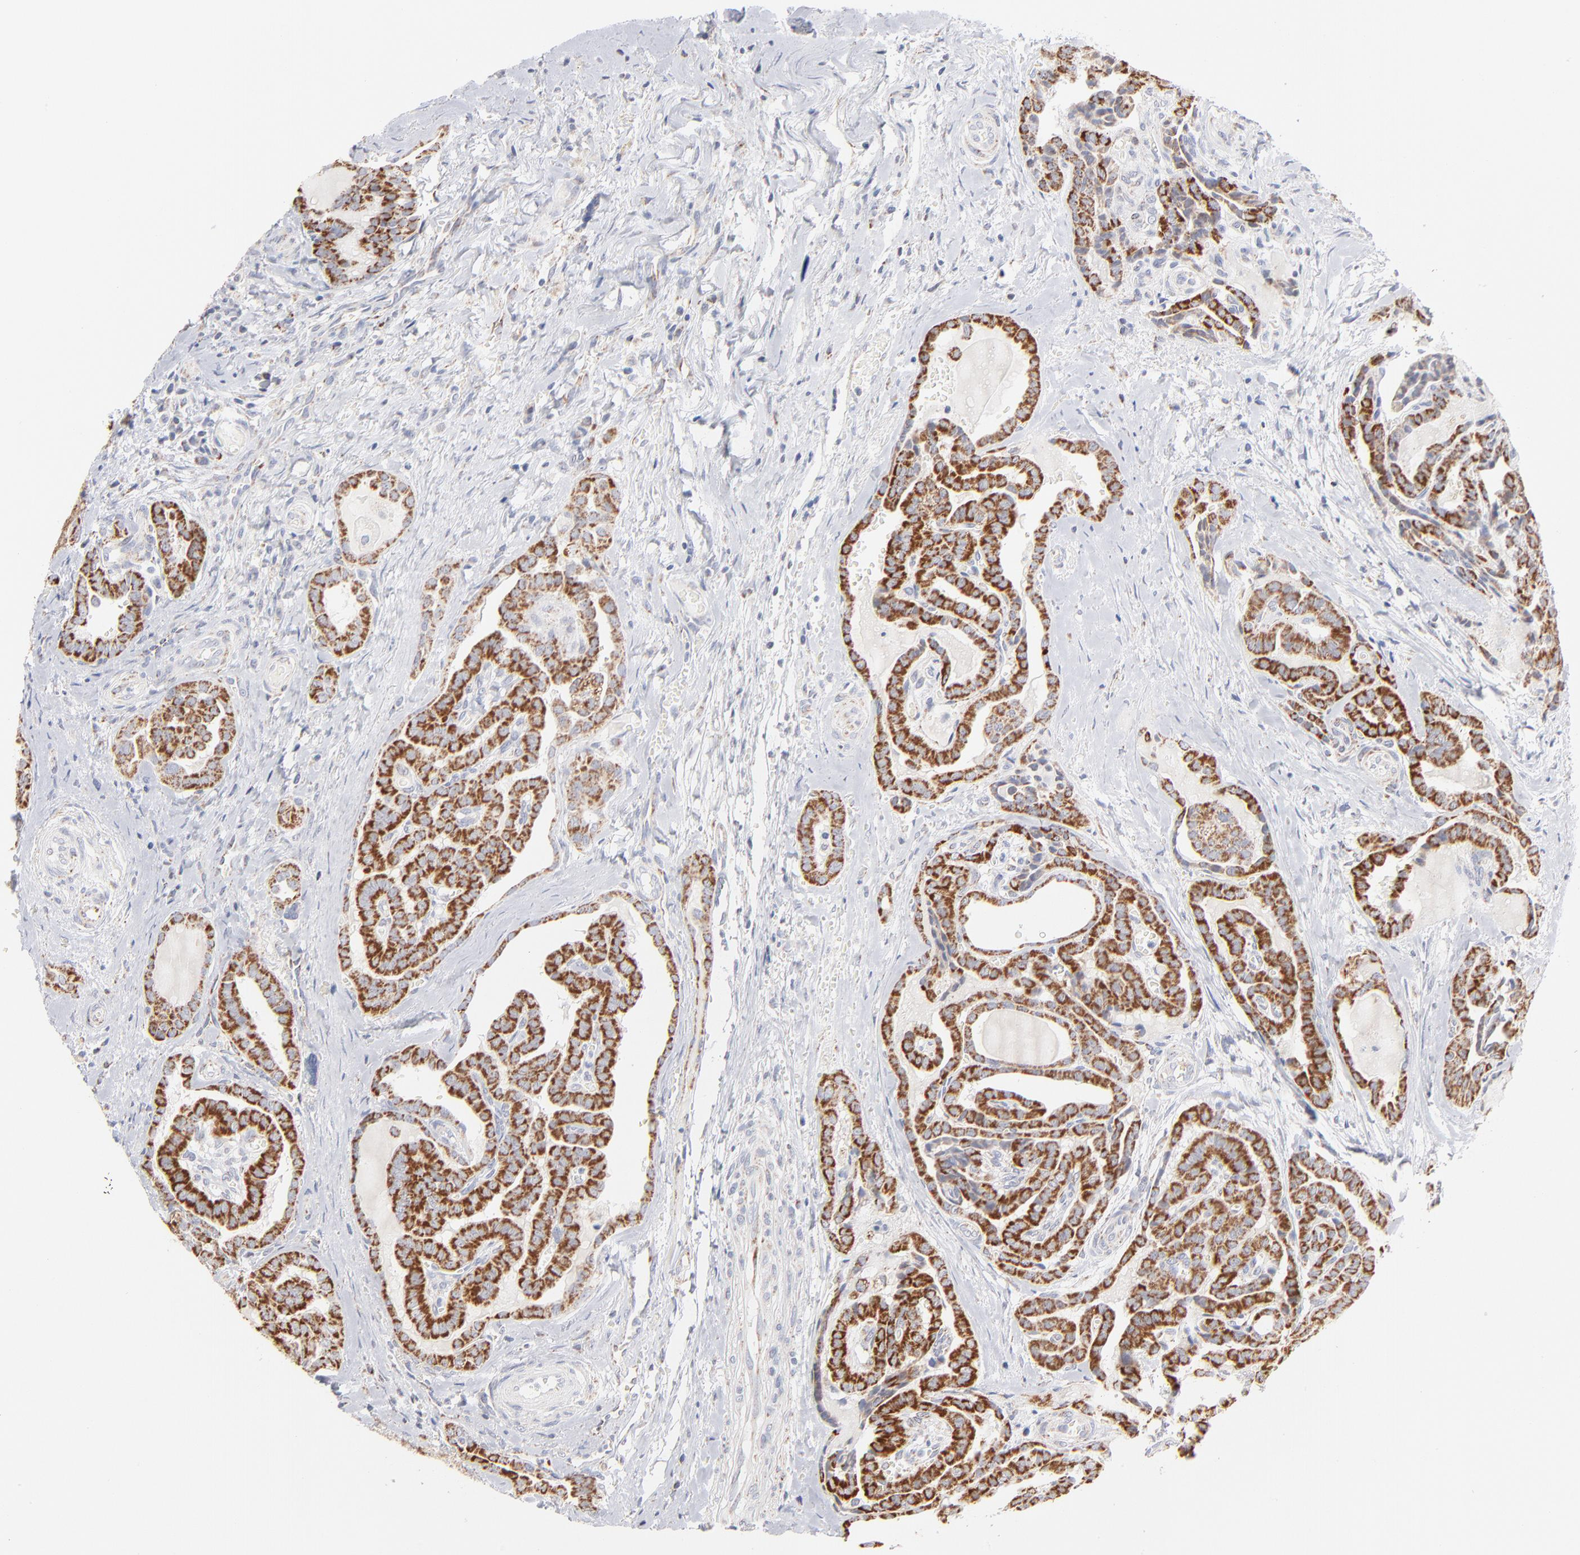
{"staining": {"intensity": "strong", "quantity": ">75%", "location": "cytoplasmic/membranous"}, "tissue": "thyroid cancer", "cell_type": "Tumor cells", "image_type": "cancer", "snomed": [{"axis": "morphology", "description": "Carcinoma, NOS"}, {"axis": "topography", "description": "Thyroid gland"}], "caption": "Thyroid carcinoma stained for a protein shows strong cytoplasmic/membranous positivity in tumor cells. (DAB (3,3'-diaminobenzidine) = brown stain, brightfield microscopy at high magnification).", "gene": "MRPL58", "patient": {"sex": "female", "age": 91}}